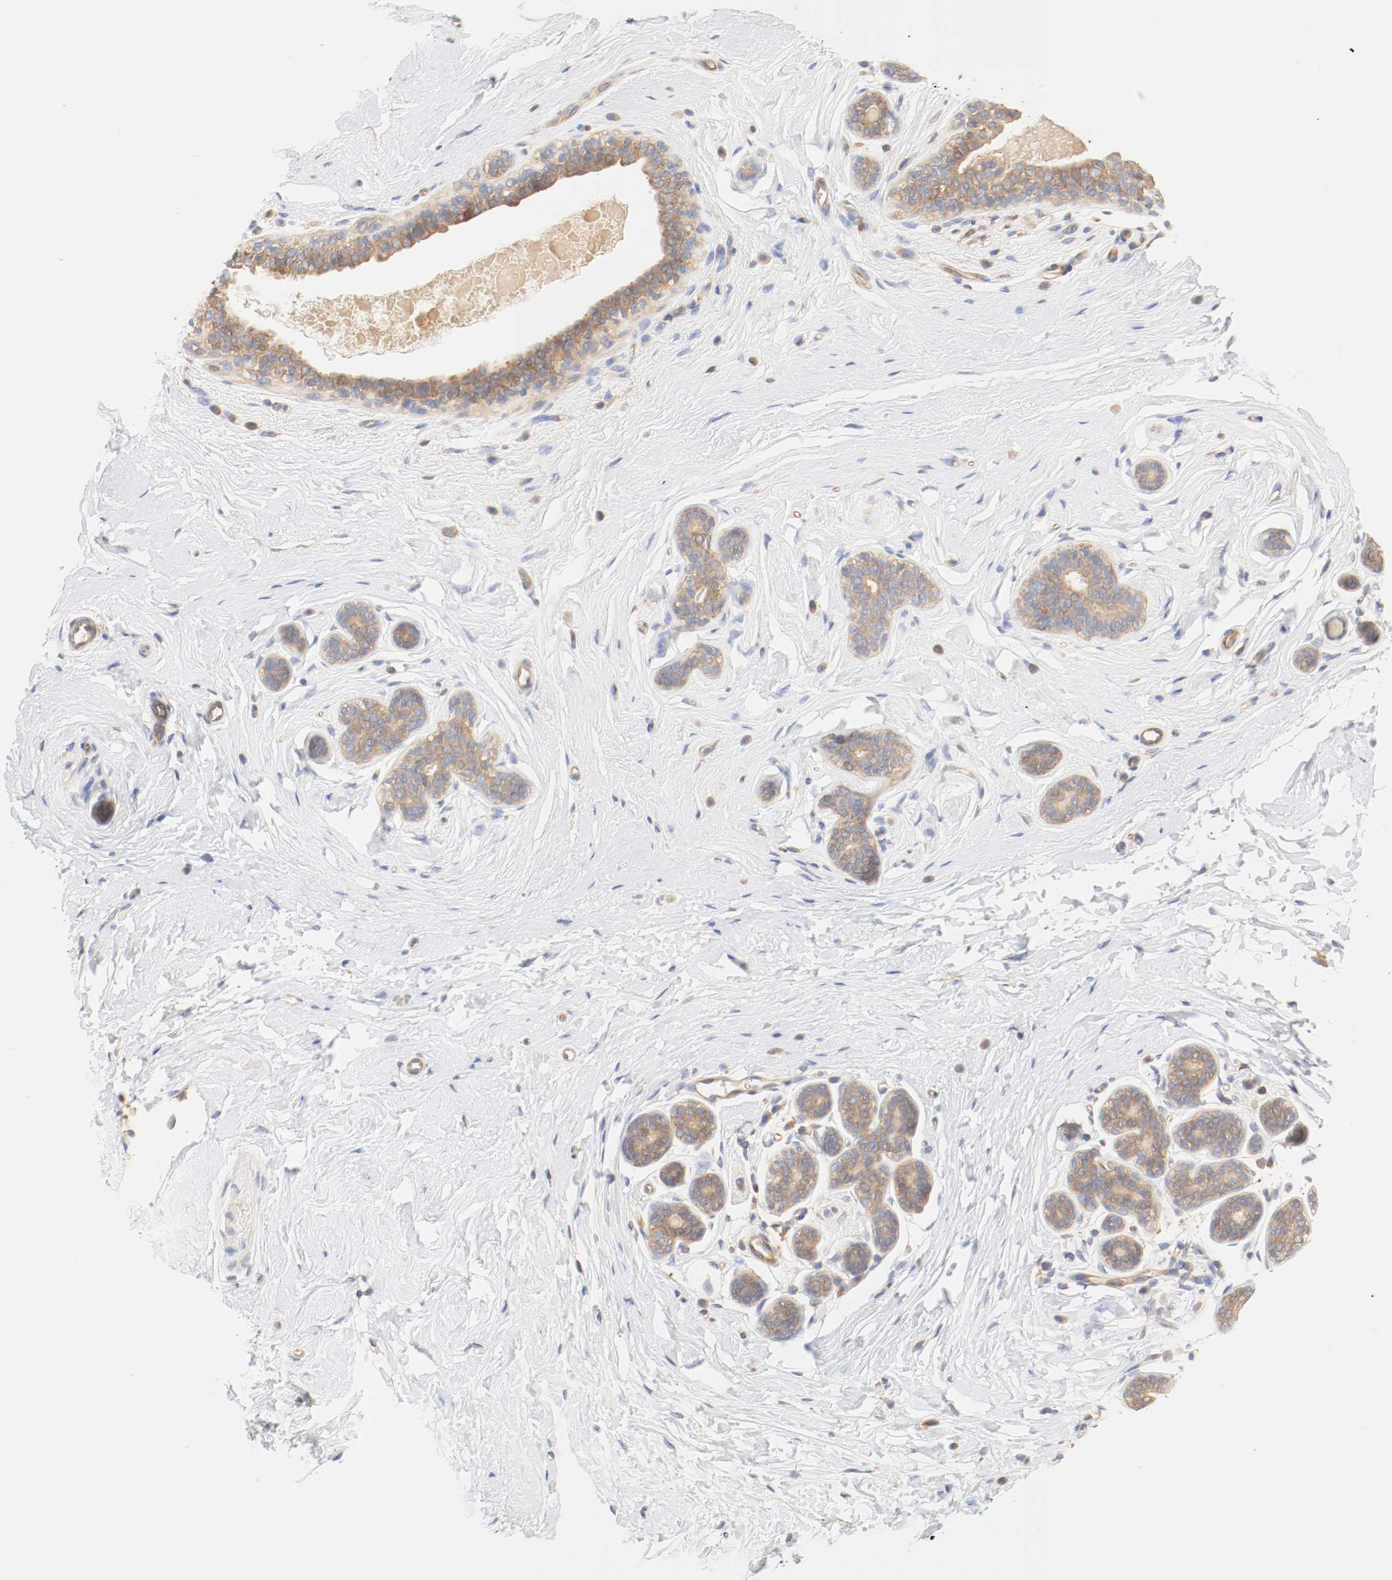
{"staining": {"intensity": "negative", "quantity": "none", "location": "none"}, "tissue": "breast", "cell_type": "Adipocytes", "image_type": "normal", "snomed": [{"axis": "morphology", "description": "Normal tissue, NOS"}, {"axis": "topography", "description": "Breast"}], "caption": "Immunohistochemistry photomicrograph of benign breast stained for a protein (brown), which shows no positivity in adipocytes.", "gene": "GIT1", "patient": {"sex": "female", "age": 52}}